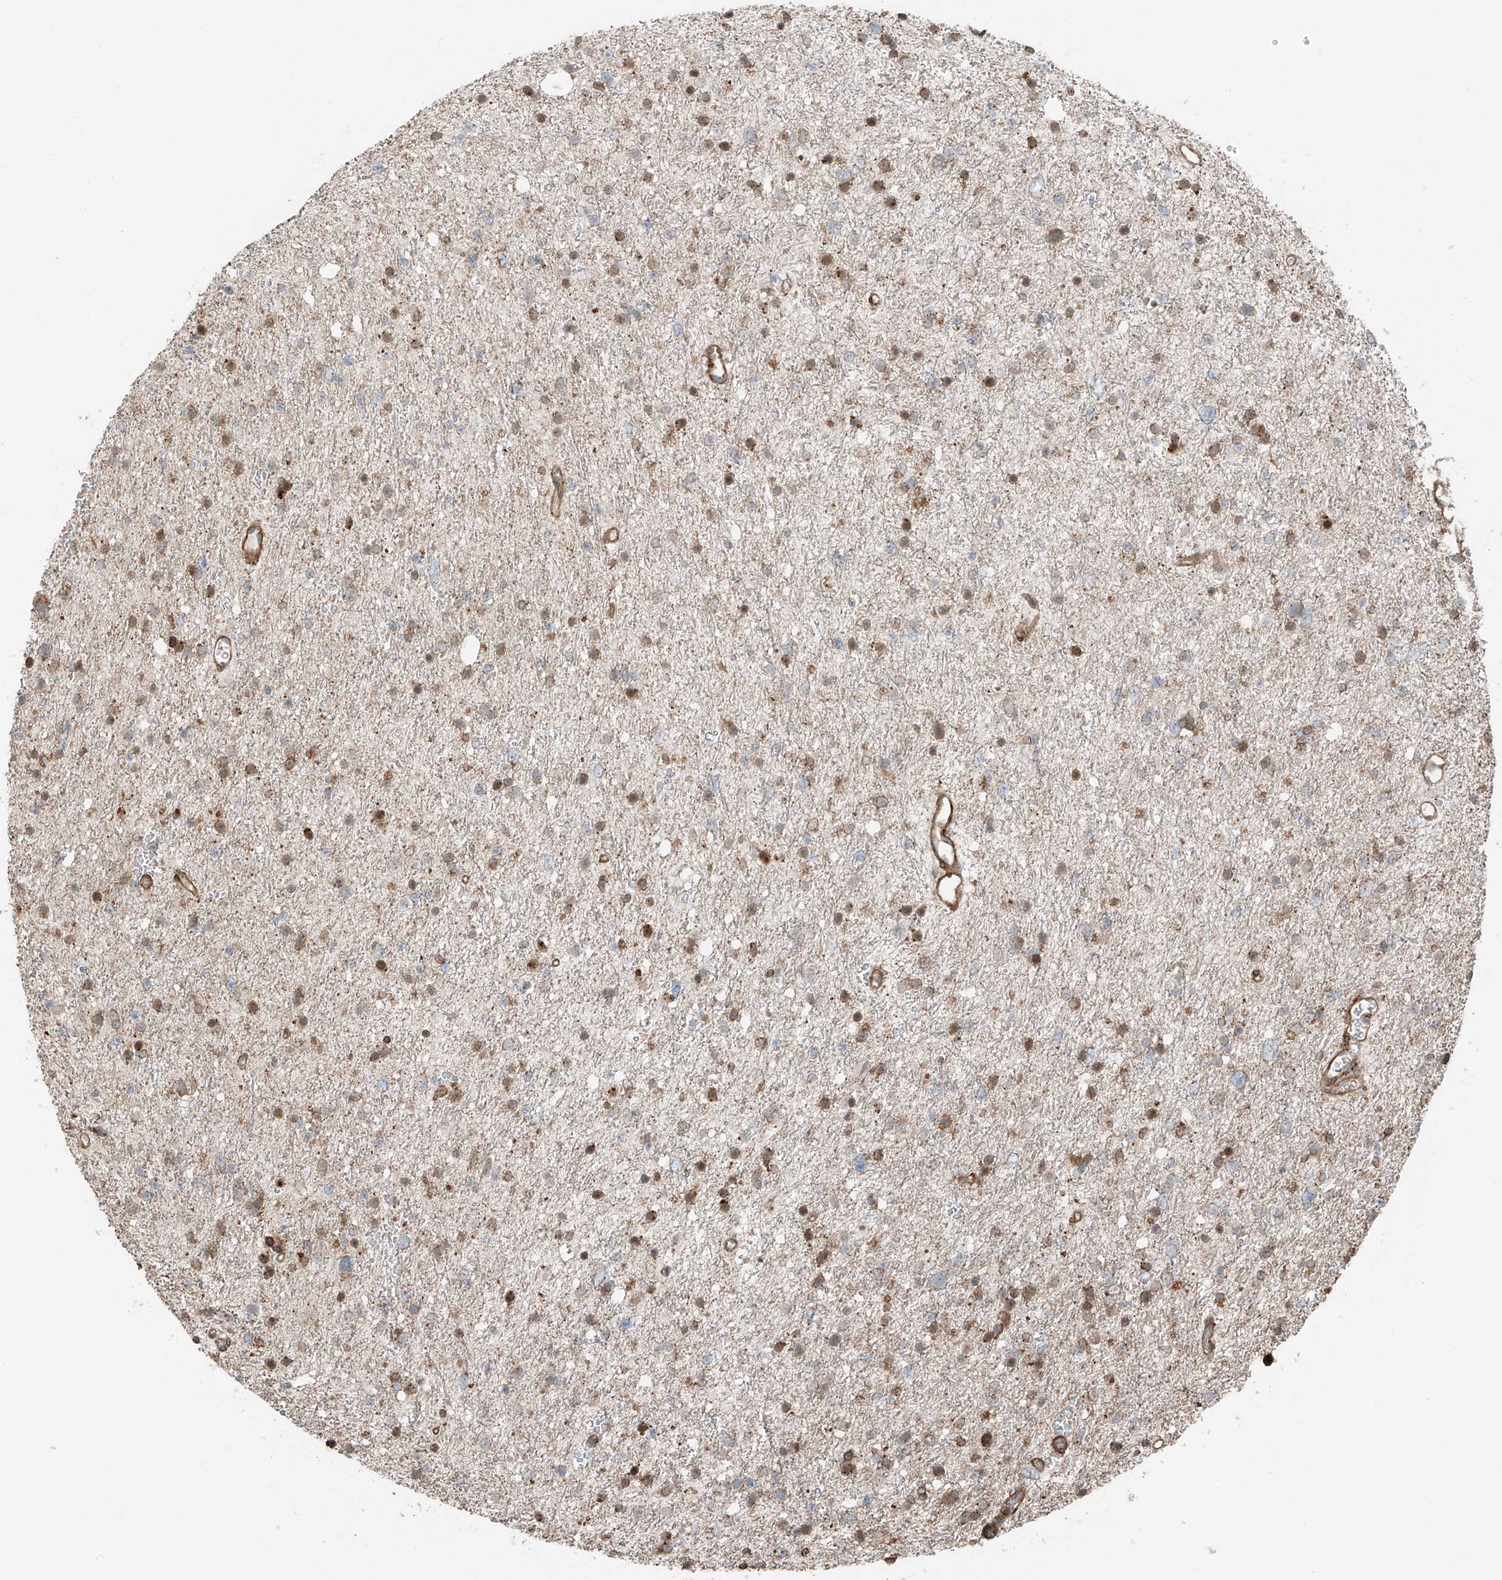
{"staining": {"intensity": "negative", "quantity": "none", "location": "none"}, "tissue": "glioma", "cell_type": "Tumor cells", "image_type": "cancer", "snomed": [{"axis": "morphology", "description": "Glioma, malignant, Low grade"}, {"axis": "topography", "description": "Brain"}], "caption": "Immunohistochemistry (IHC) micrograph of neoplastic tissue: human glioma stained with DAB (3,3'-diaminobenzidine) displays no significant protein staining in tumor cells.", "gene": "CEP162", "patient": {"sex": "female", "age": 37}}